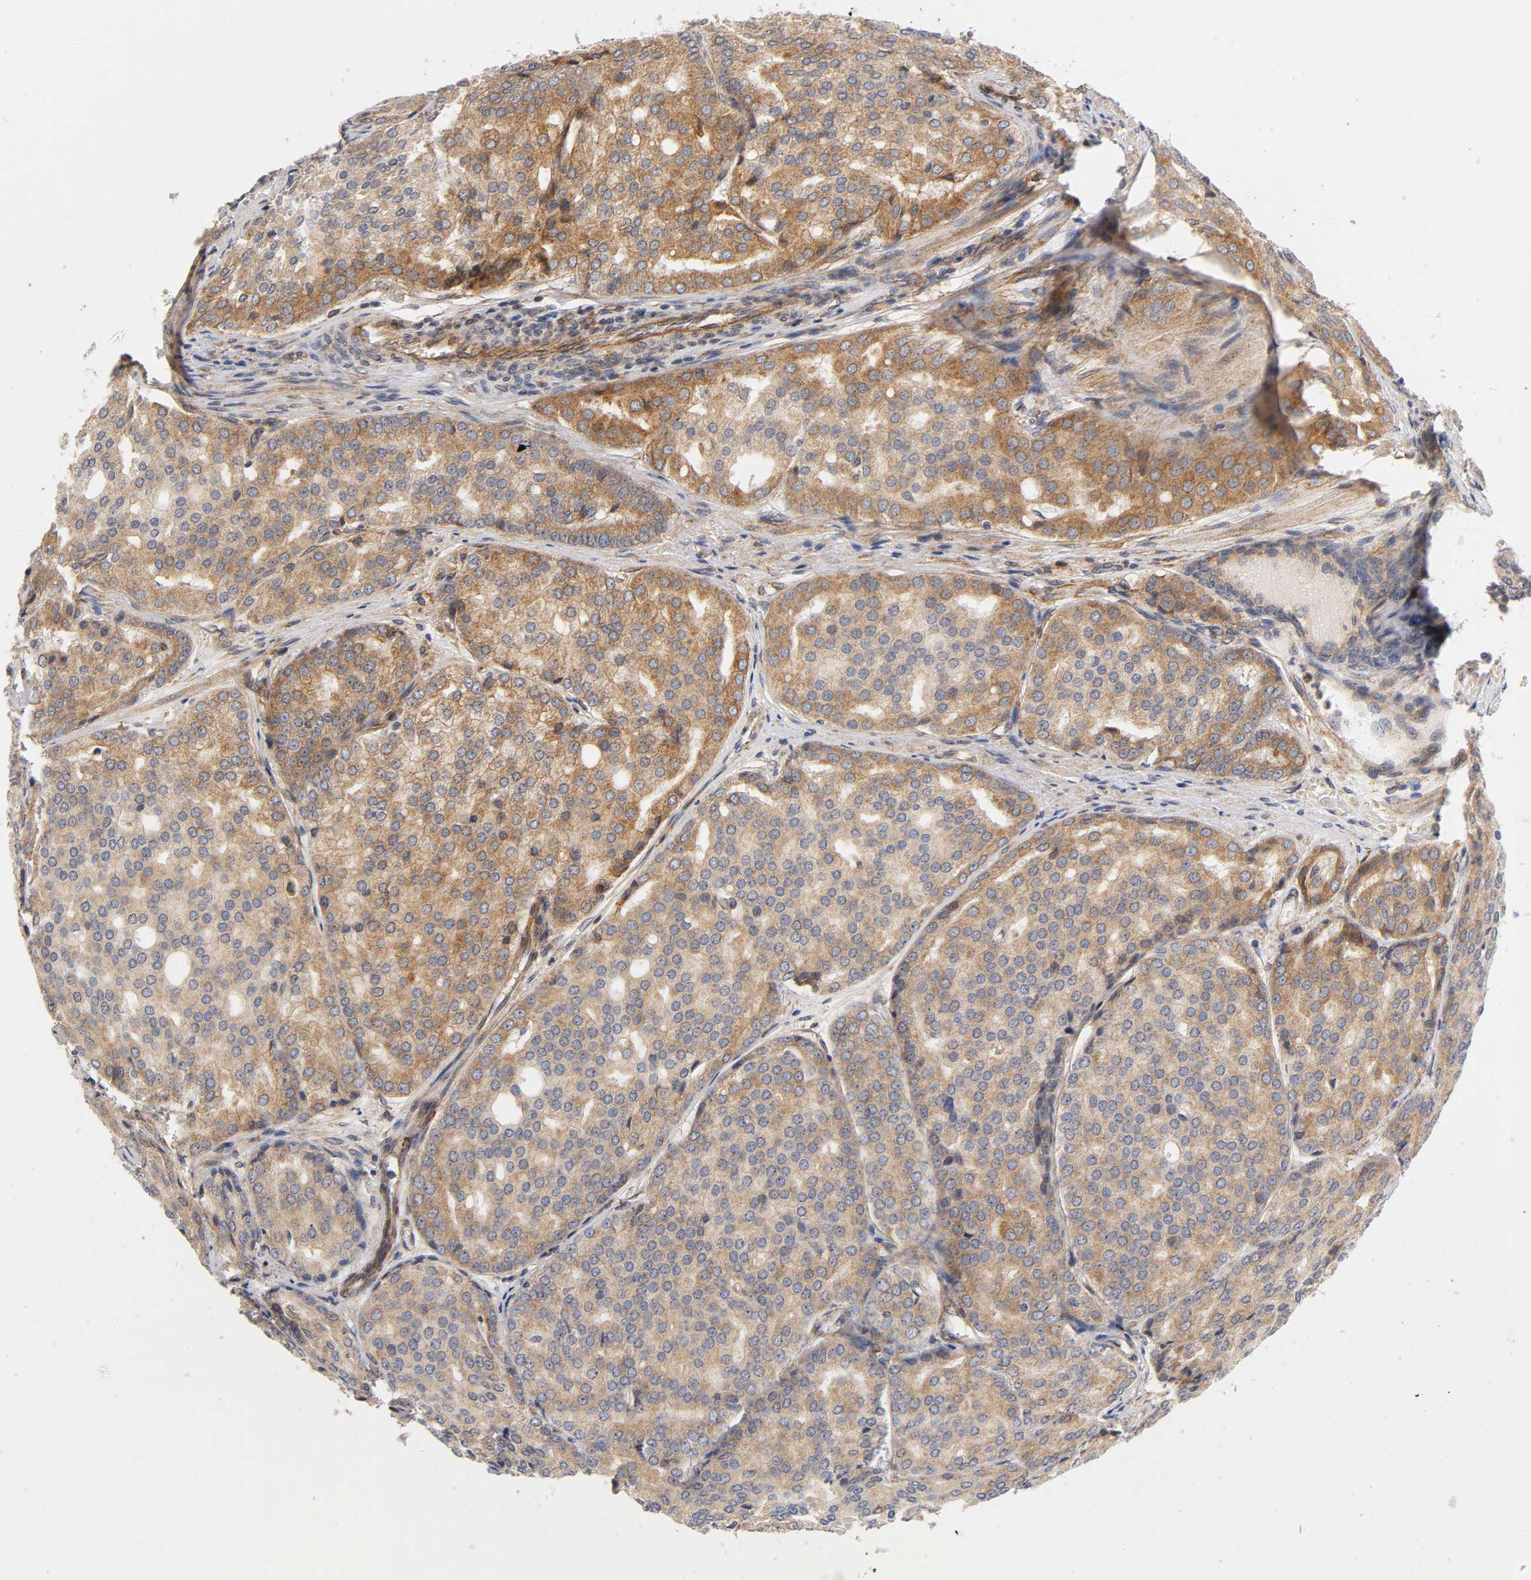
{"staining": {"intensity": "strong", "quantity": ">75%", "location": "cytoplasmic/membranous"}, "tissue": "prostate cancer", "cell_type": "Tumor cells", "image_type": "cancer", "snomed": [{"axis": "morphology", "description": "Adenocarcinoma, High grade"}, {"axis": "topography", "description": "Prostate"}], "caption": "Prostate cancer (high-grade adenocarcinoma) stained with DAB IHC demonstrates high levels of strong cytoplasmic/membranous staining in approximately >75% of tumor cells.", "gene": "POR", "patient": {"sex": "male", "age": 64}}